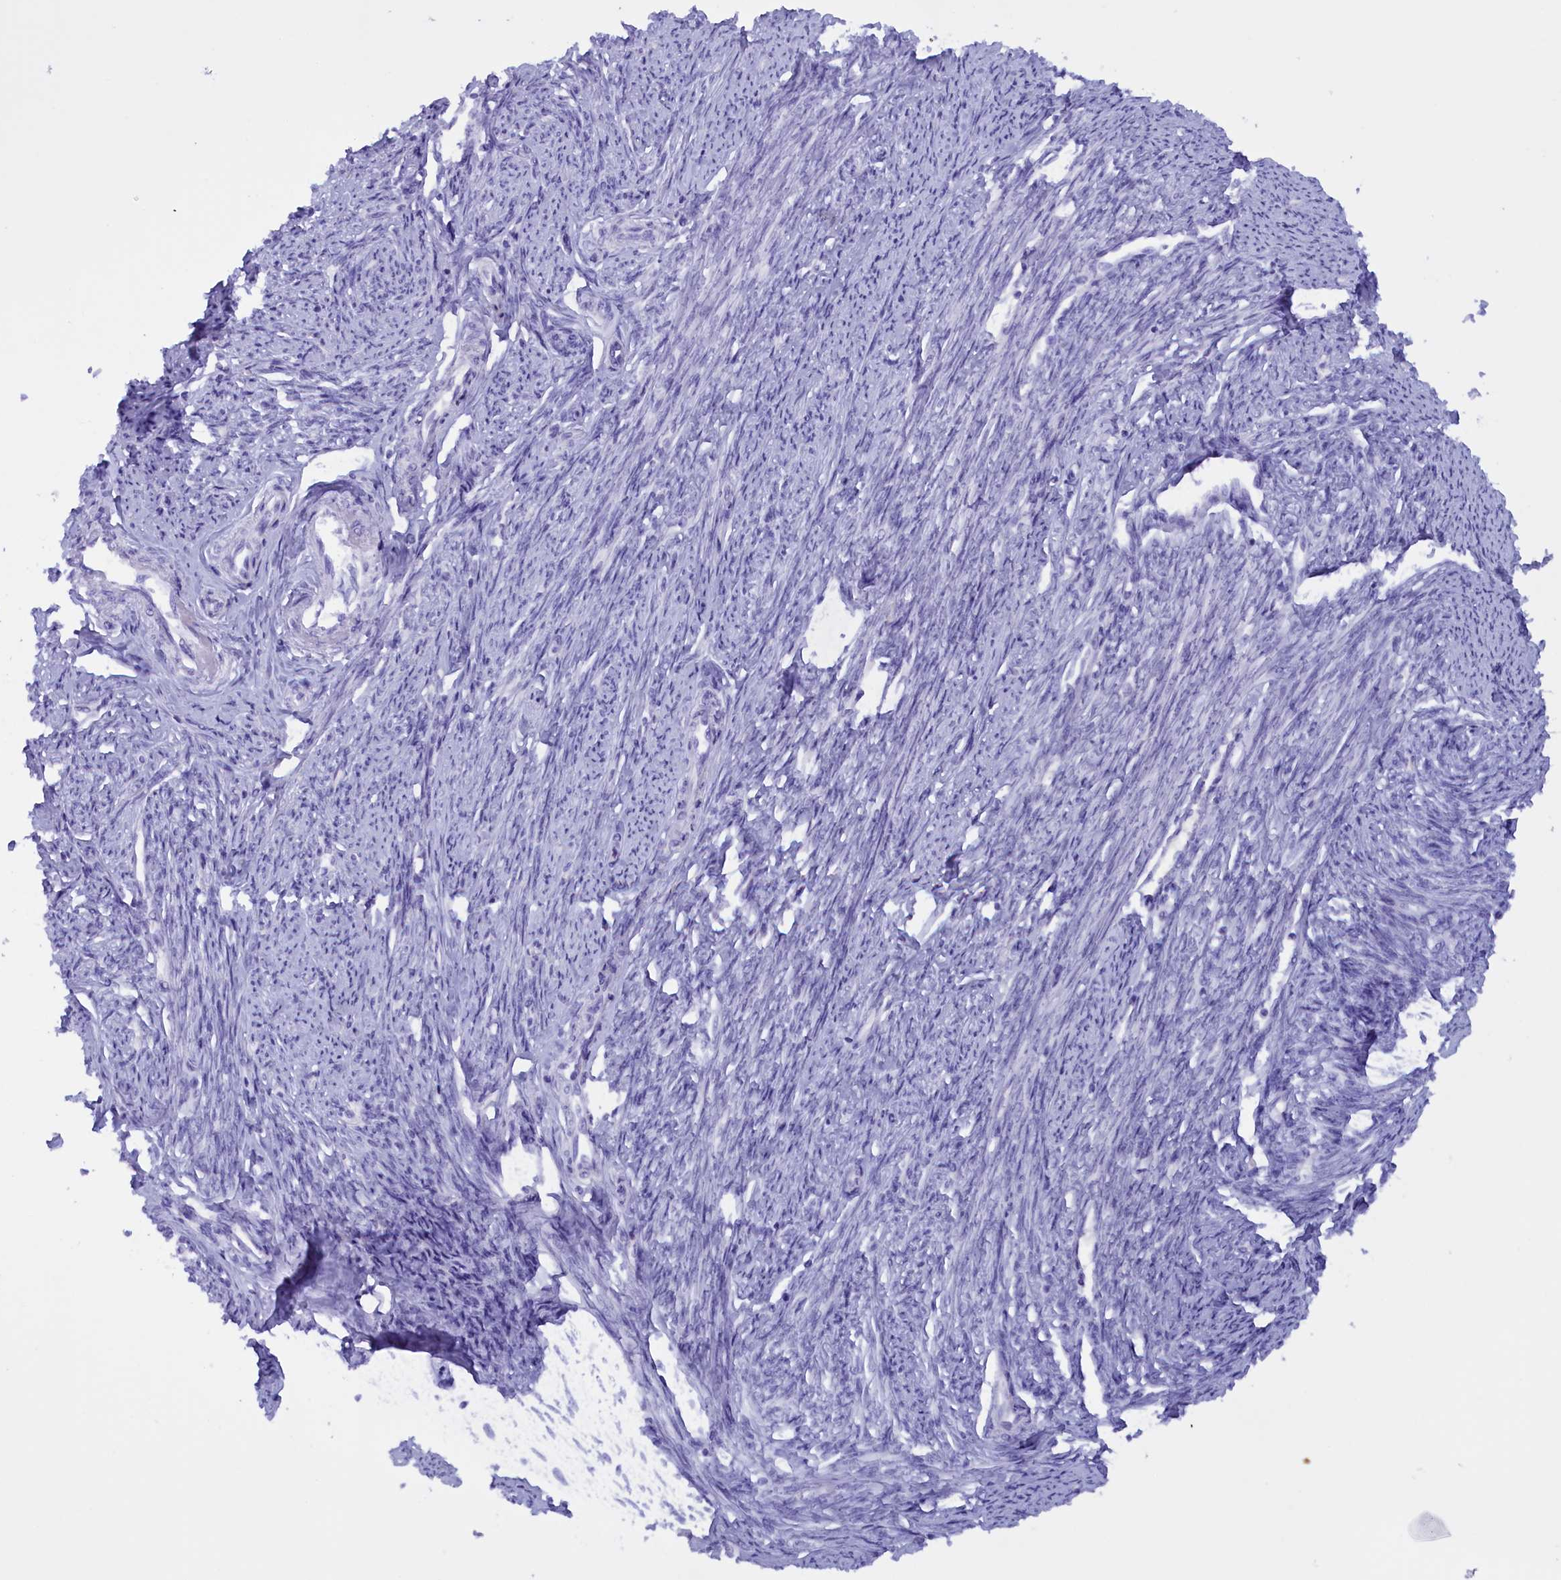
{"staining": {"intensity": "negative", "quantity": "none", "location": "none"}, "tissue": "smooth muscle", "cell_type": "Smooth muscle cells", "image_type": "normal", "snomed": [{"axis": "morphology", "description": "Normal tissue, NOS"}, {"axis": "topography", "description": "Smooth muscle"}, {"axis": "topography", "description": "Uterus"}], "caption": "A photomicrograph of smooth muscle stained for a protein demonstrates no brown staining in smooth muscle cells.", "gene": "PROK2", "patient": {"sex": "female", "age": 59}}